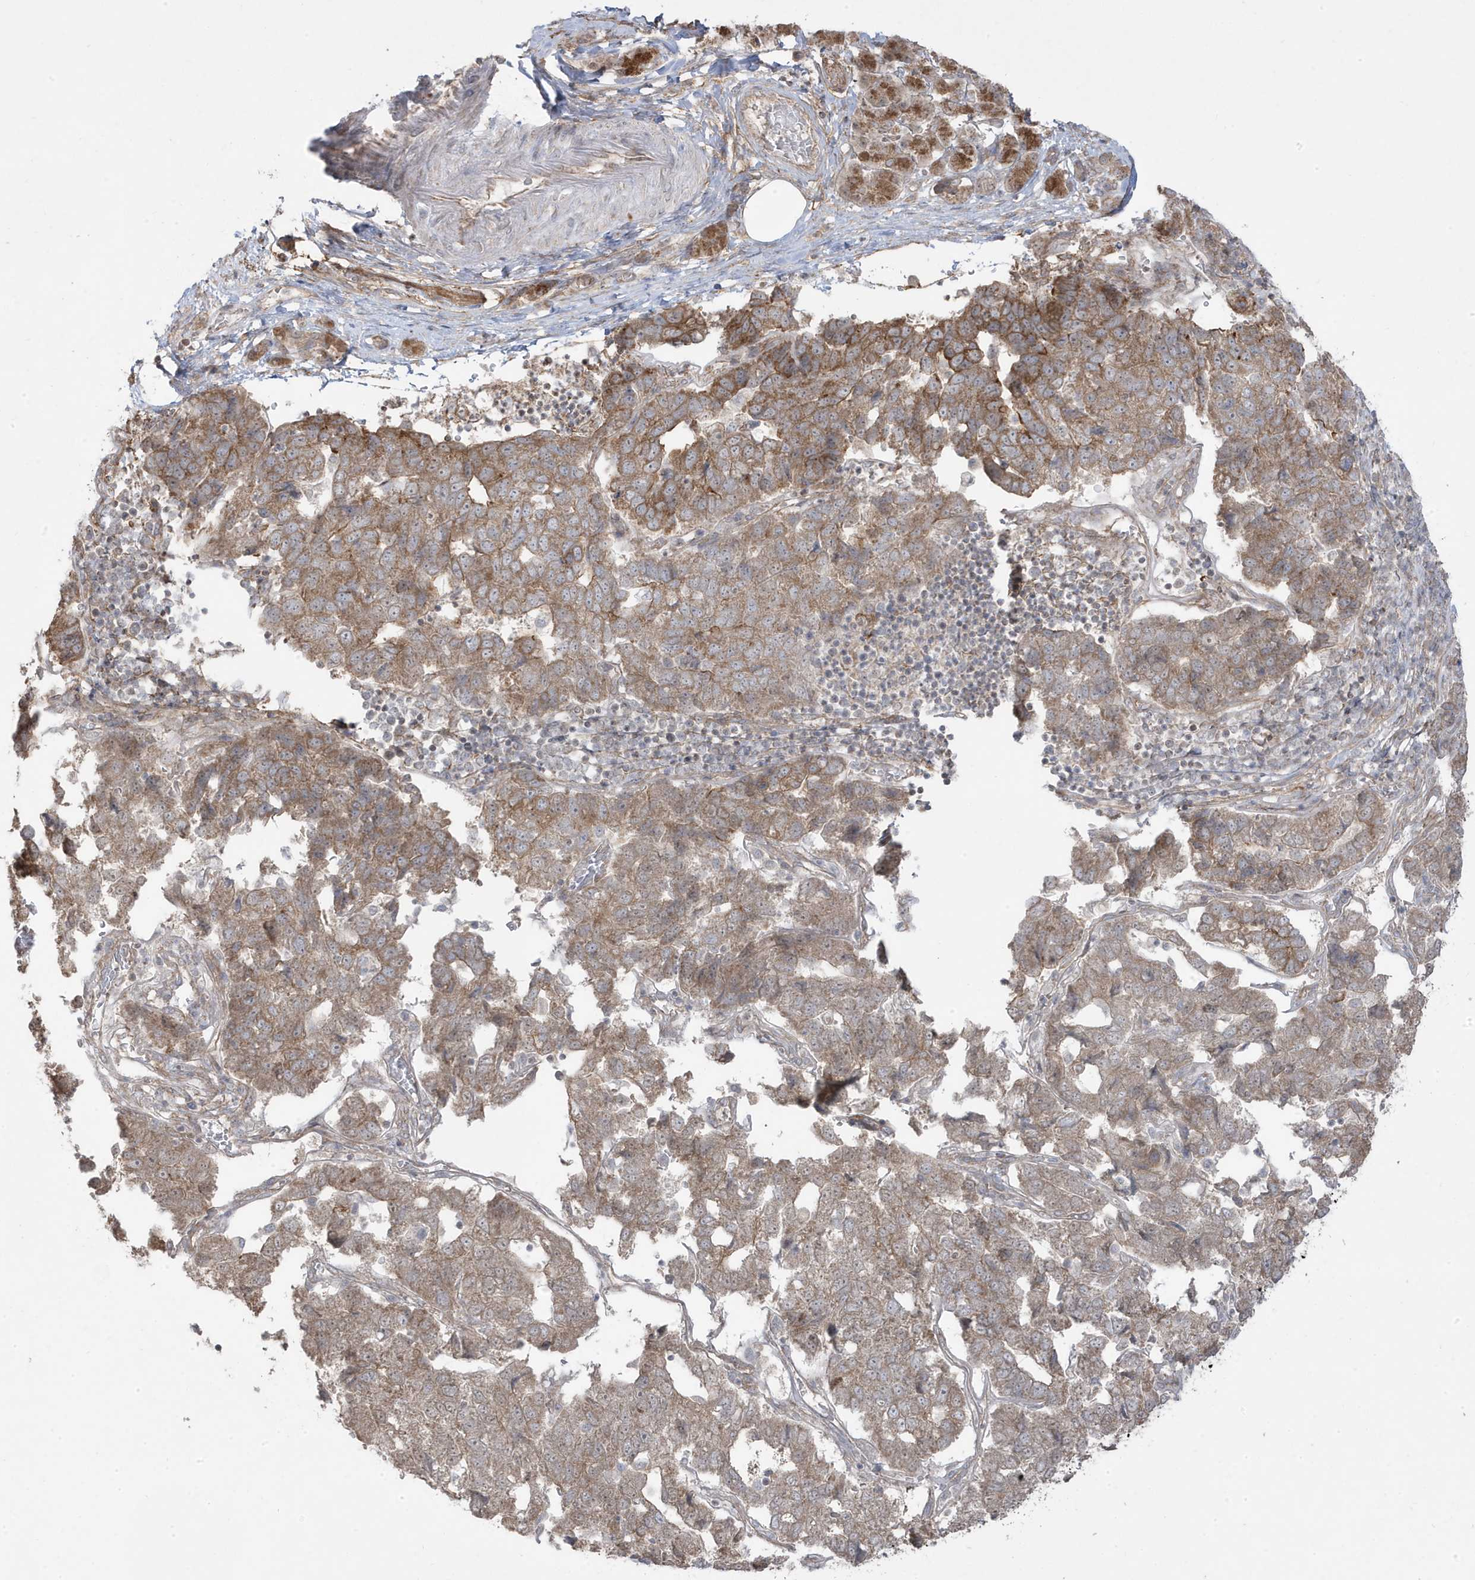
{"staining": {"intensity": "moderate", "quantity": ">75%", "location": "cytoplasmic/membranous"}, "tissue": "pancreatic cancer", "cell_type": "Tumor cells", "image_type": "cancer", "snomed": [{"axis": "morphology", "description": "Adenocarcinoma, NOS"}, {"axis": "topography", "description": "Pancreas"}], "caption": "Immunohistochemistry (IHC) photomicrograph of human adenocarcinoma (pancreatic) stained for a protein (brown), which displays medium levels of moderate cytoplasmic/membranous expression in approximately >75% of tumor cells.", "gene": "DNAJC12", "patient": {"sex": "female", "age": 61}}